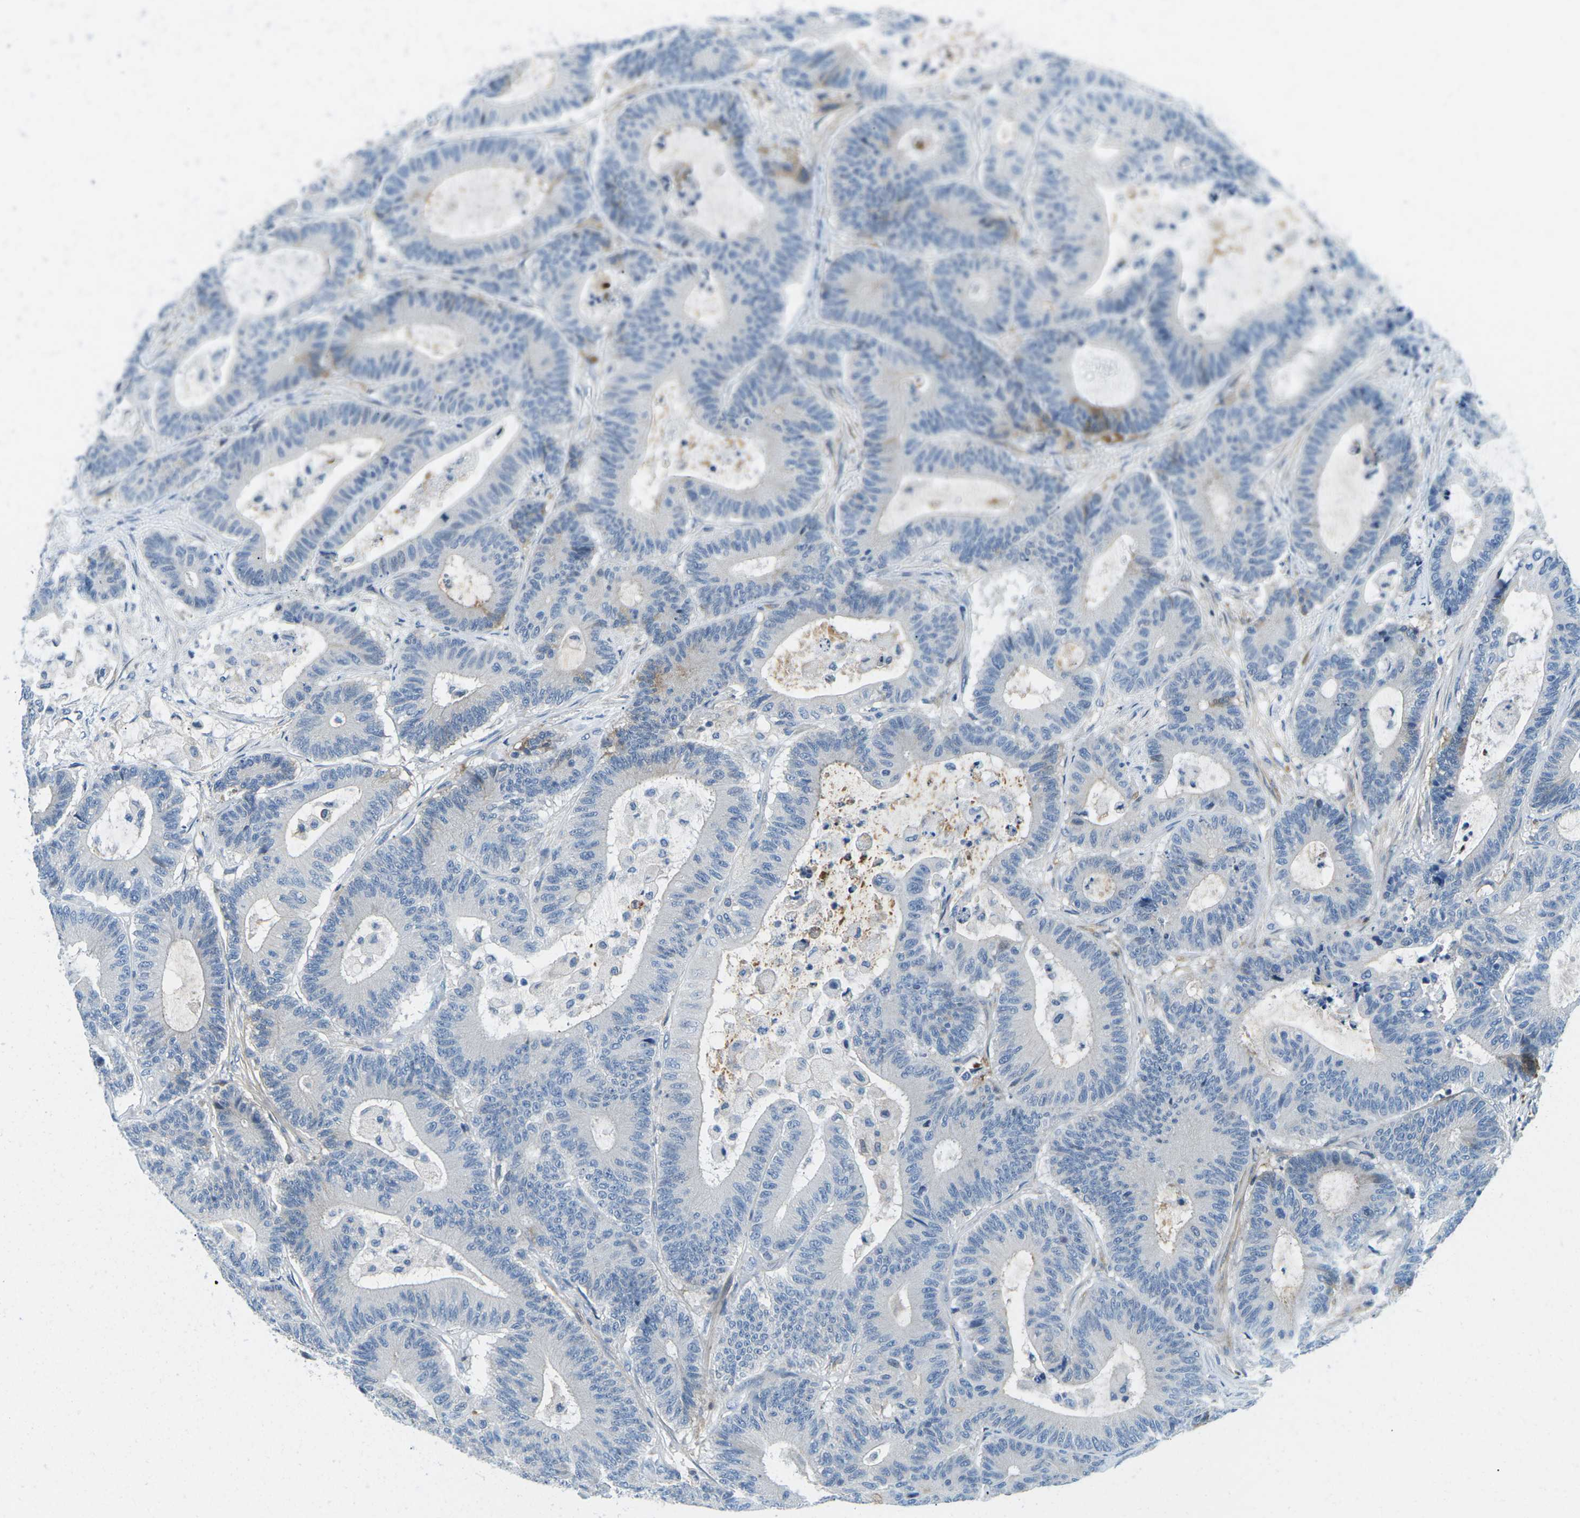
{"staining": {"intensity": "moderate", "quantity": "<25%", "location": "cytoplasmic/membranous"}, "tissue": "colorectal cancer", "cell_type": "Tumor cells", "image_type": "cancer", "snomed": [{"axis": "morphology", "description": "Adenocarcinoma, NOS"}, {"axis": "topography", "description": "Colon"}], "caption": "Brown immunohistochemical staining in human colorectal cancer shows moderate cytoplasmic/membranous expression in about <25% of tumor cells. The staining is performed using DAB brown chromogen to label protein expression. The nuclei are counter-stained blue using hematoxylin.", "gene": "CFB", "patient": {"sex": "female", "age": 84}}